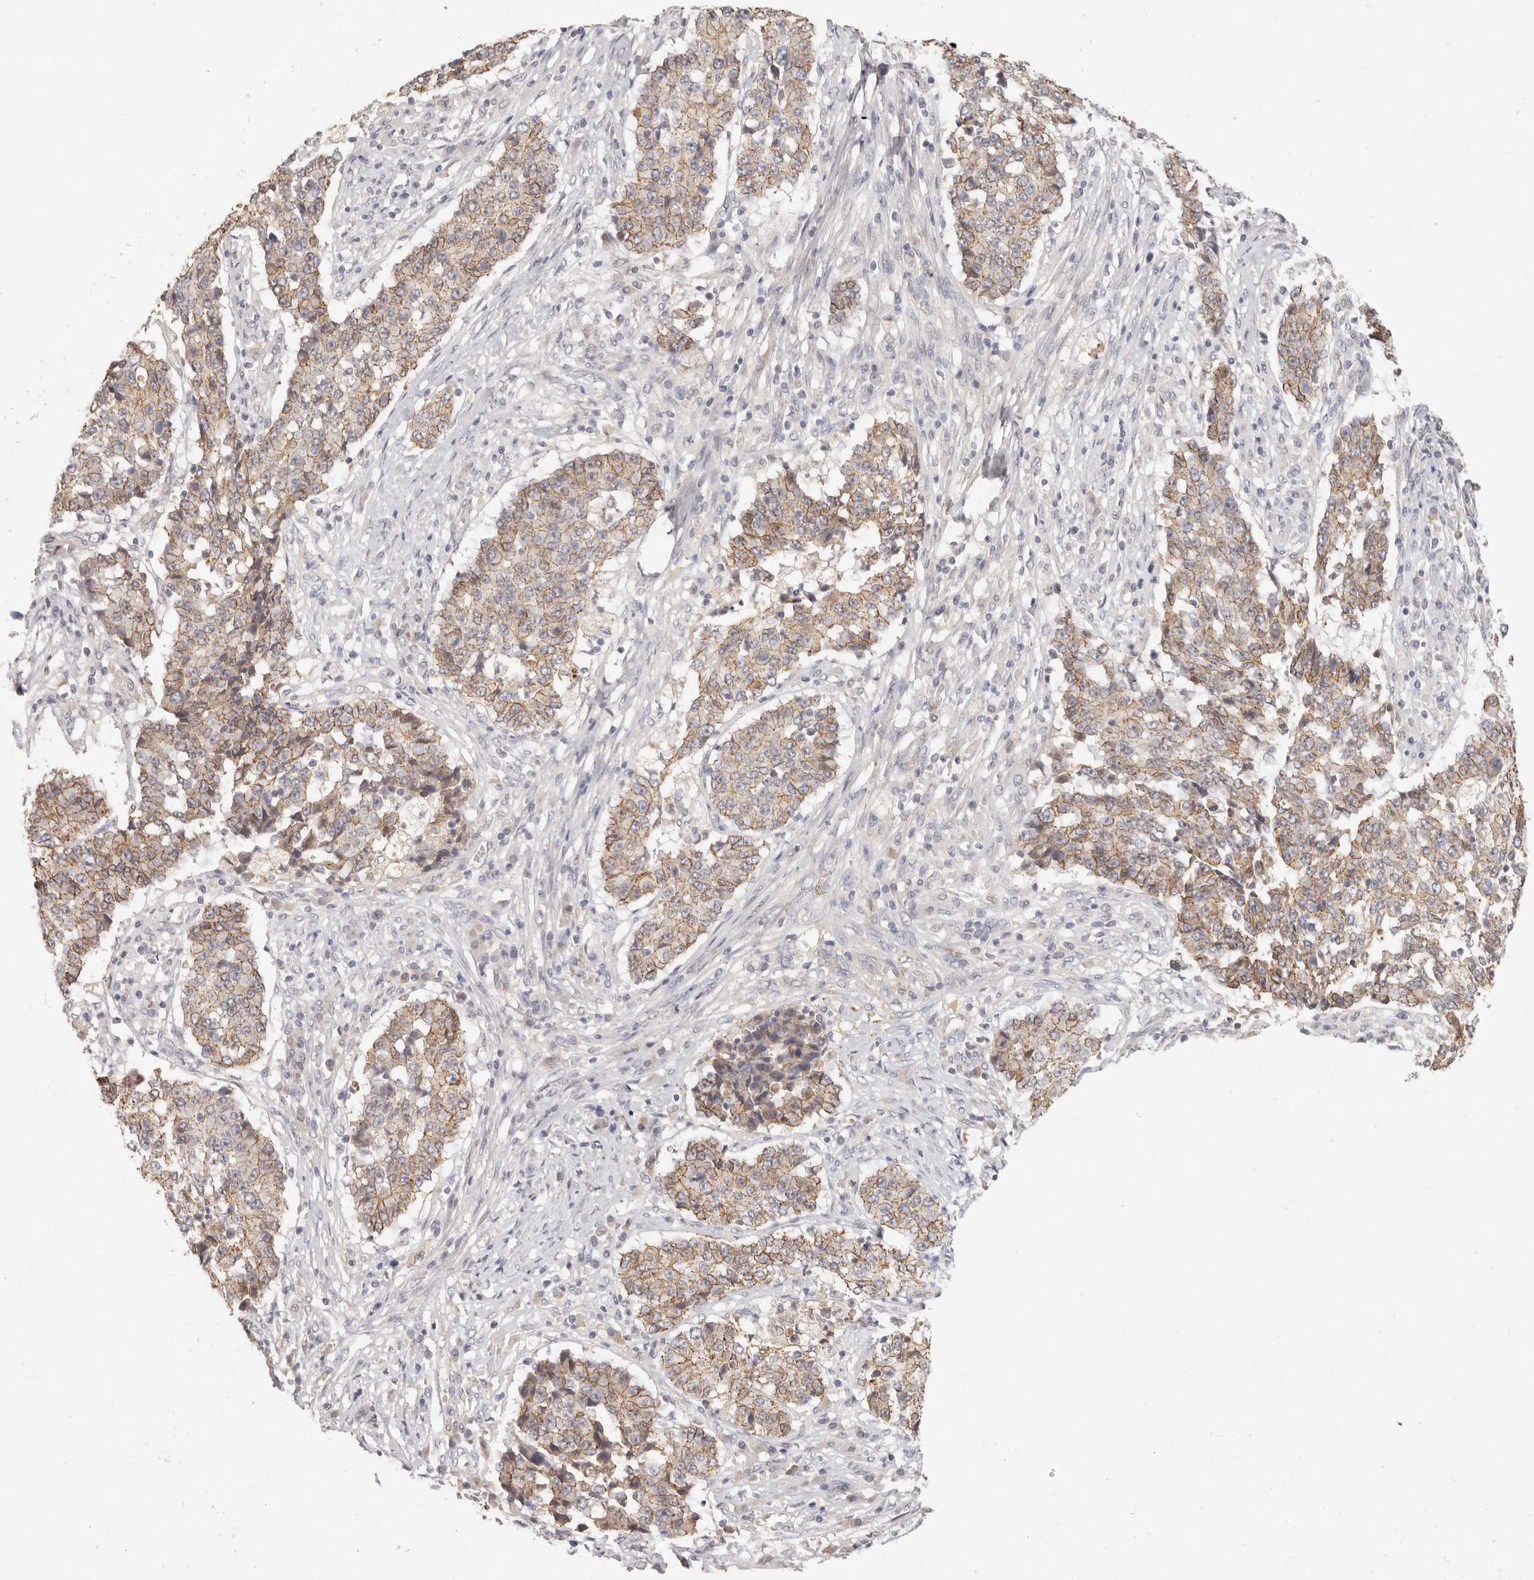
{"staining": {"intensity": "moderate", "quantity": ">75%", "location": "cytoplasmic/membranous"}, "tissue": "stomach cancer", "cell_type": "Tumor cells", "image_type": "cancer", "snomed": [{"axis": "morphology", "description": "Adenocarcinoma, NOS"}, {"axis": "topography", "description": "Stomach"}], "caption": "Immunohistochemical staining of human stomach adenocarcinoma shows moderate cytoplasmic/membranous protein staining in about >75% of tumor cells. (DAB = brown stain, brightfield microscopy at high magnification).", "gene": "ANXA9", "patient": {"sex": "male", "age": 59}}